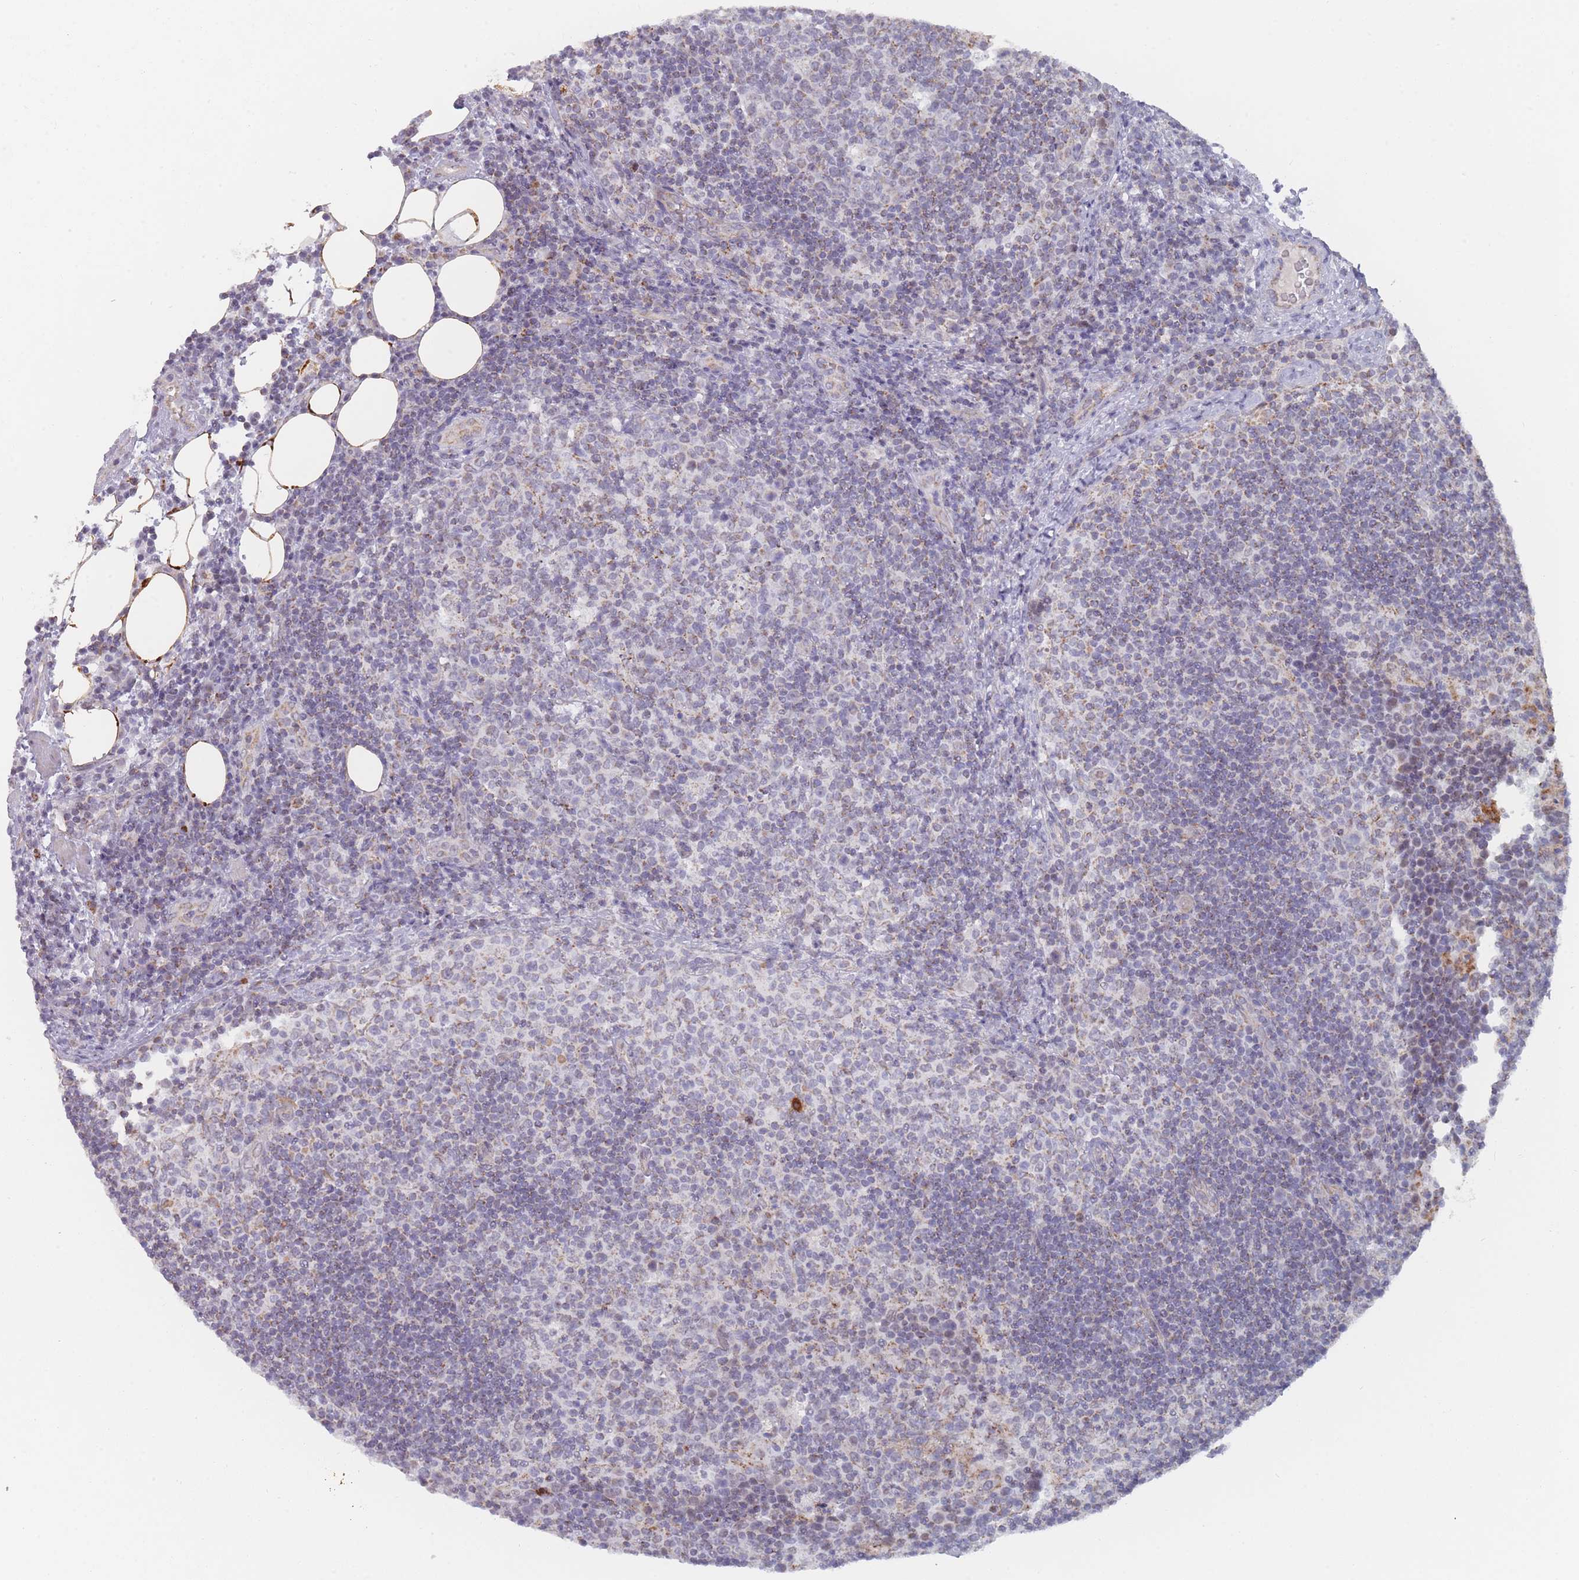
{"staining": {"intensity": "weak", "quantity": "25%-75%", "location": "cytoplasmic/membranous"}, "tissue": "lymph node", "cell_type": "Germinal center cells", "image_type": "normal", "snomed": [{"axis": "morphology", "description": "Normal tissue, NOS"}, {"axis": "topography", "description": "Lymph node"}], "caption": "Brown immunohistochemical staining in unremarkable human lymph node demonstrates weak cytoplasmic/membranous expression in about 25%-75% of germinal center cells. The staining is performed using DAB brown chromogen to label protein expression. The nuclei are counter-stained blue using hematoxylin.", "gene": "TRARG1", "patient": {"sex": "female", "age": 31}}